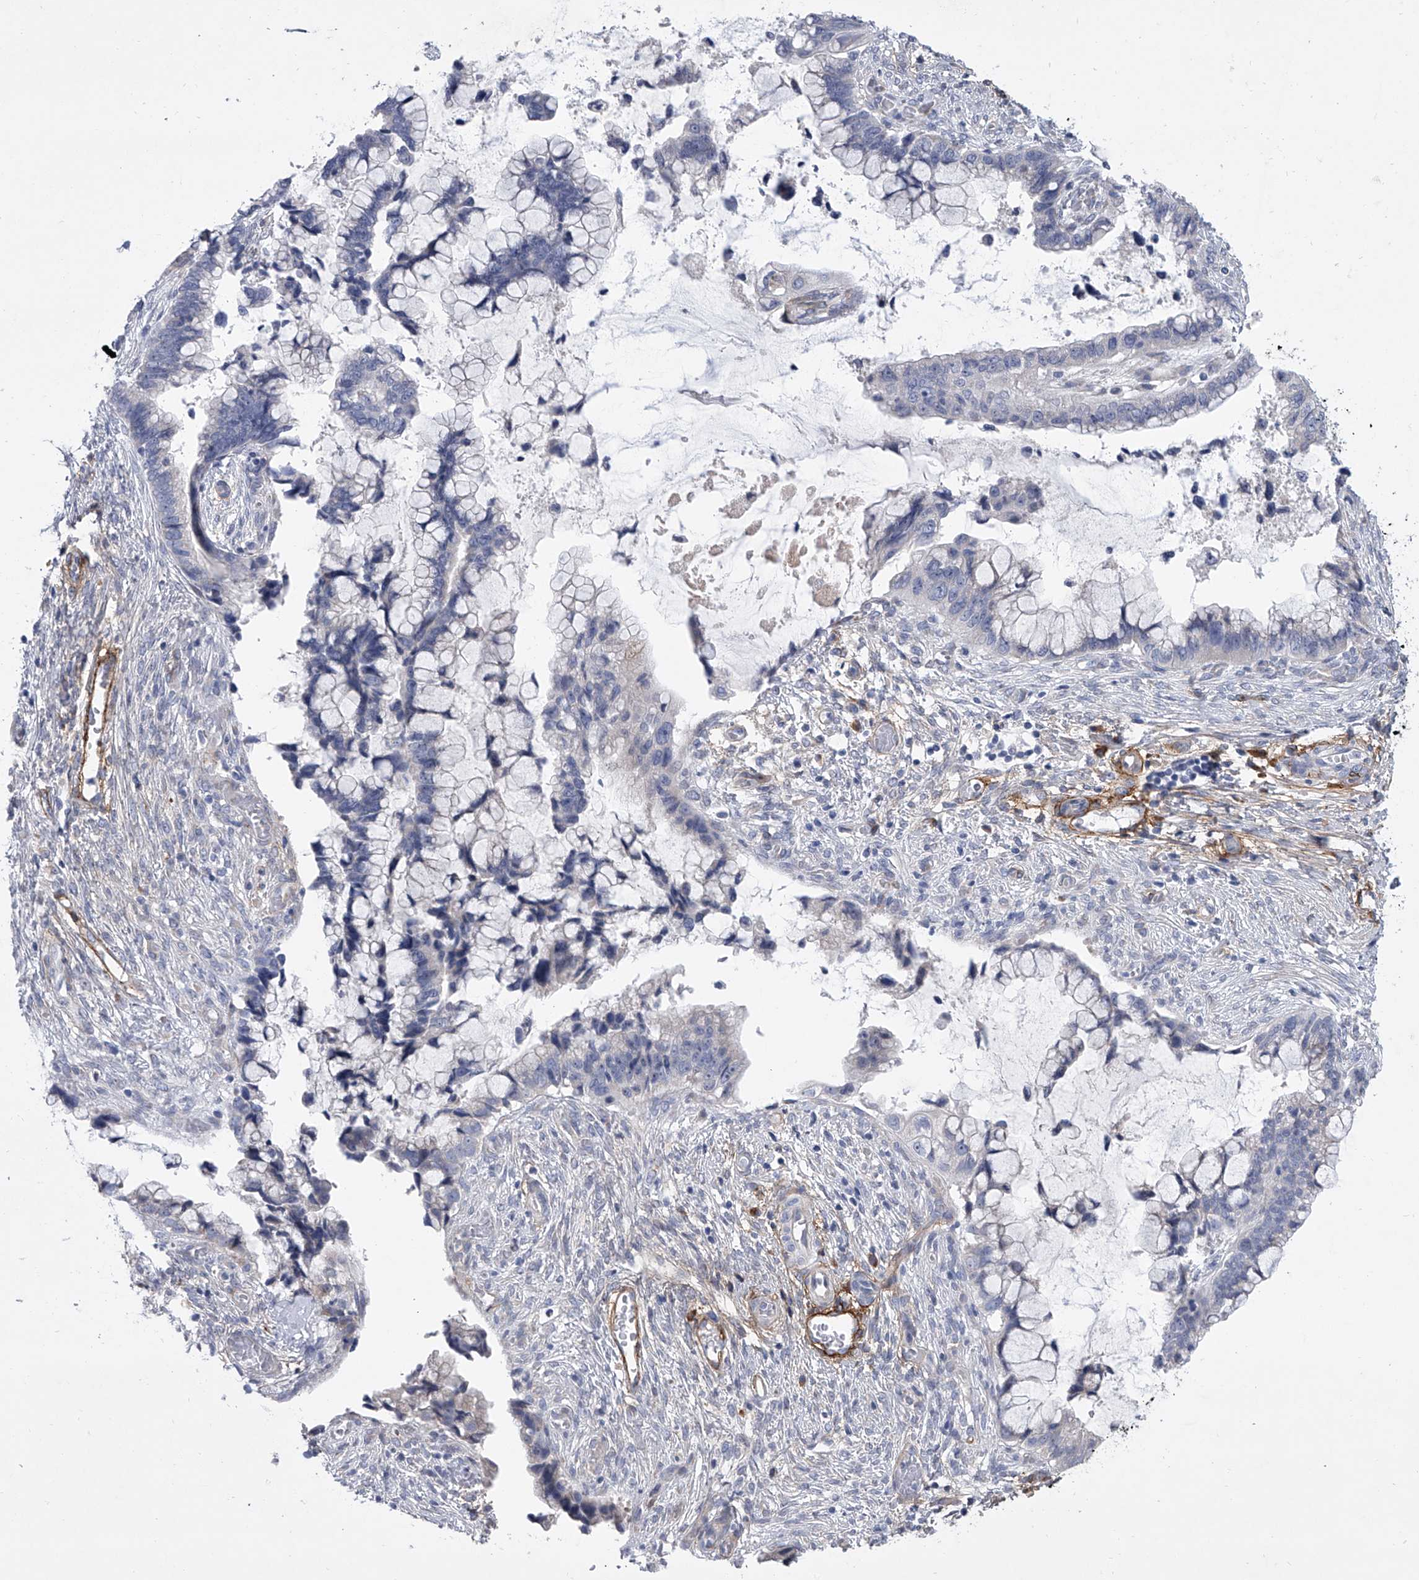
{"staining": {"intensity": "negative", "quantity": "none", "location": "none"}, "tissue": "cervical cancer", "cell_type": "Tumor cells", "image_type": "cancer", "snomed": [{"axis": "morphology", "description": "Adenocarcinoma, NOS"}, {"axis": "topography", "description": "Cervix"}], "caption": "IHC micrograph of human cervical cancer (adenocarcinoma) stained for a protein (brown), which shows no staining in tumor cells.", "gene": "ALG14", "patient": {"sex": "female", "age": 44}}